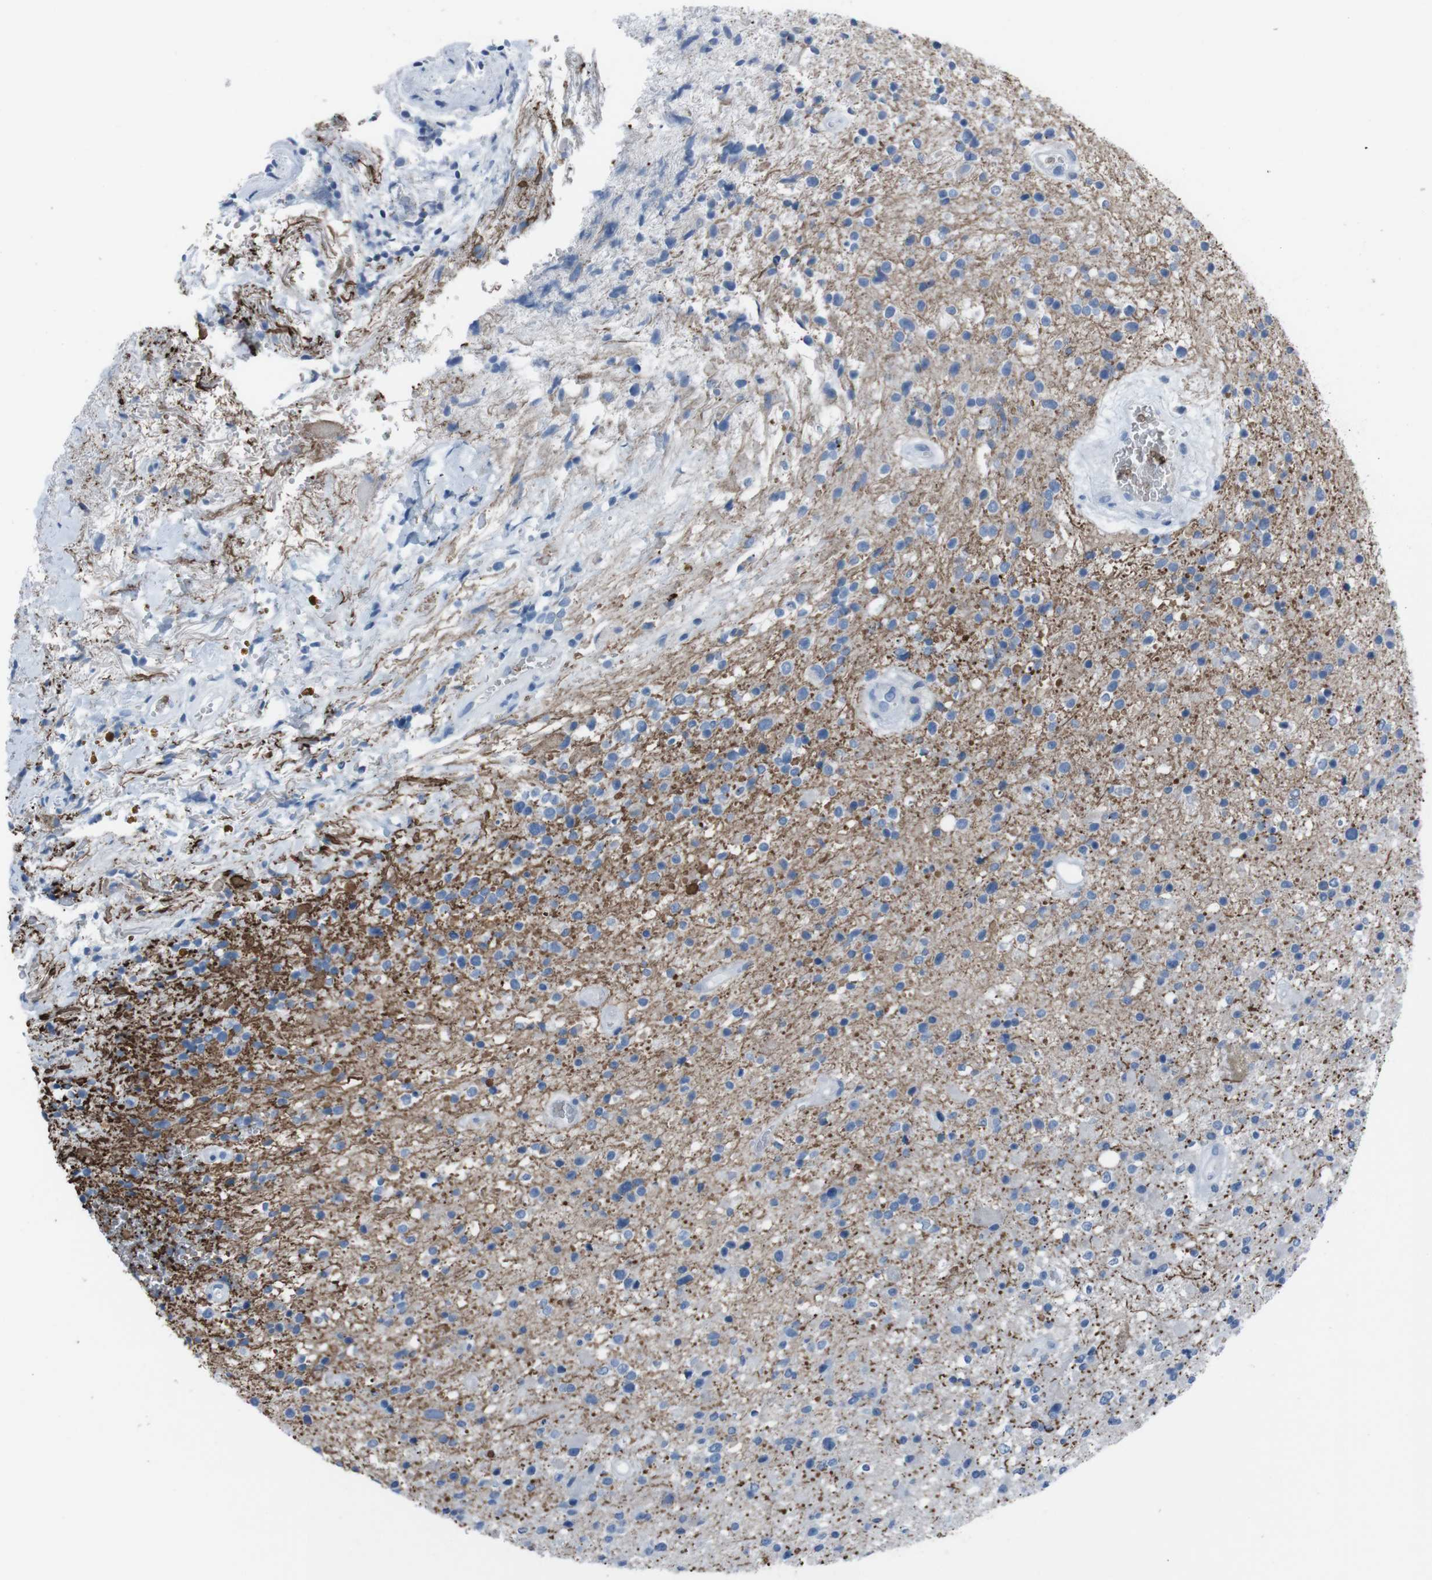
{"staining": {"intensity": "negative", "quantity": "none", "location": "none"}, "tissue": "glioma", "cell_type": "Tumor cells", "image_type": "cancer", "snomed": [{"axis": "morphology", "description": "Glioma, malignant, High grade"}, {"axis": "topography", "description": "Brain"}], "caption": "Immunohistochemical staining of glioma displays no significant expression in tumor cells. The staining was performed using DAB (3,3'-diaminobenzidine) to visualize the protein expression in brown, while the nuclei were stained in blue with hematoxylin (Magnification: 20x).", "gene": "ST6GAL1", "patient": {"sex": "male", "age": 33}}